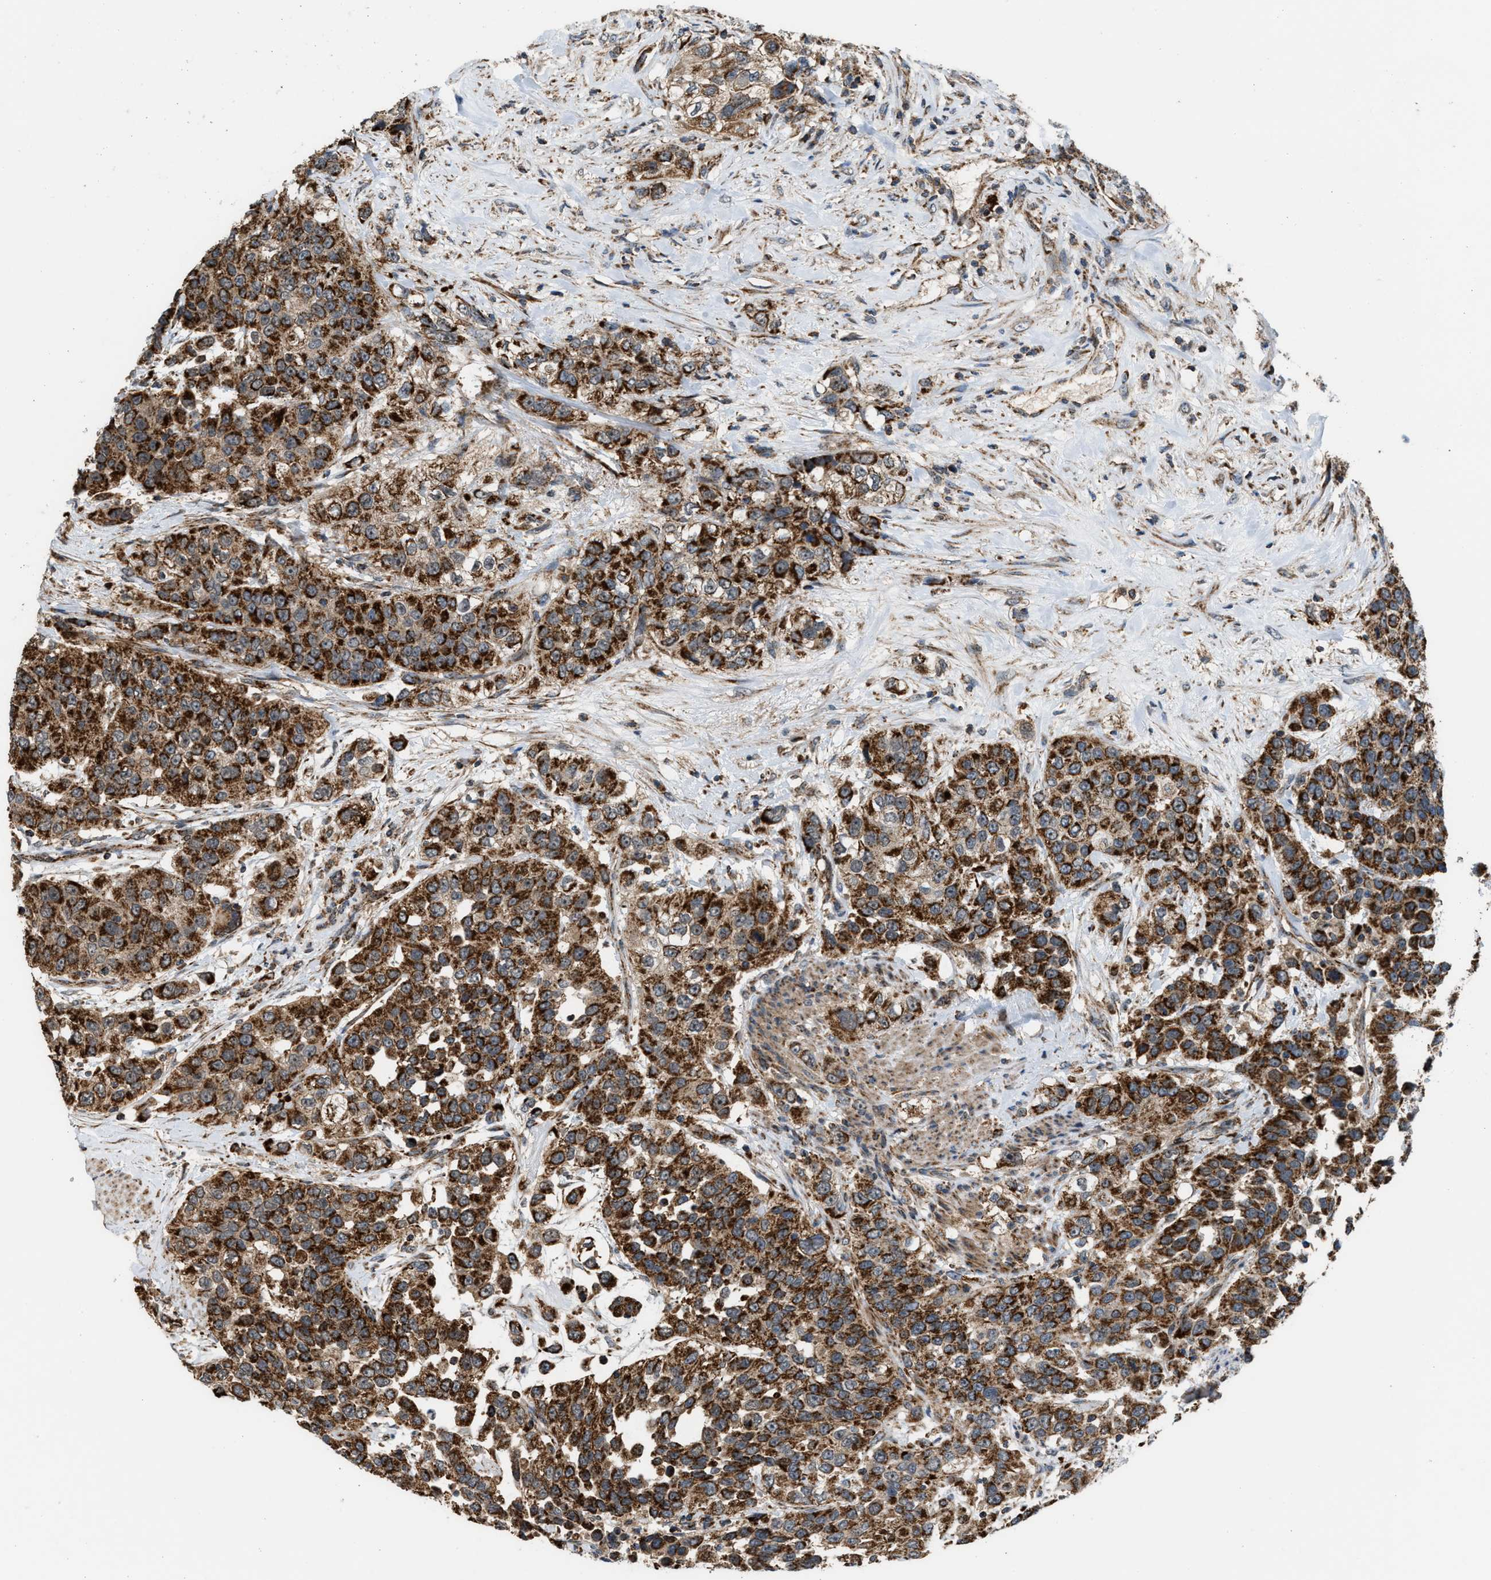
{"staining": {"intensity": "strong", "quantity": ">75%", "location": "cytoplasmic/membranous"}, "tissue": "urothelial cancer", "cell_type": "Tumor cells", "image_type": "cancer", "snomed": [{"axis": "morphology", "description": "Urothelial carcinoma, High grade"}, {"axis": "topography", "description": "Urinary bladder"}], "caption": "An immunohistochemistry (IHC) micrograph of tumor tissue is shown. Protein staining in brown highlights strong cytoplasmic/membranous positivity in urothelial cancer within tumor cells.", "gene": "SGSM2", "patient": {"sex": "female", "age": 80}}